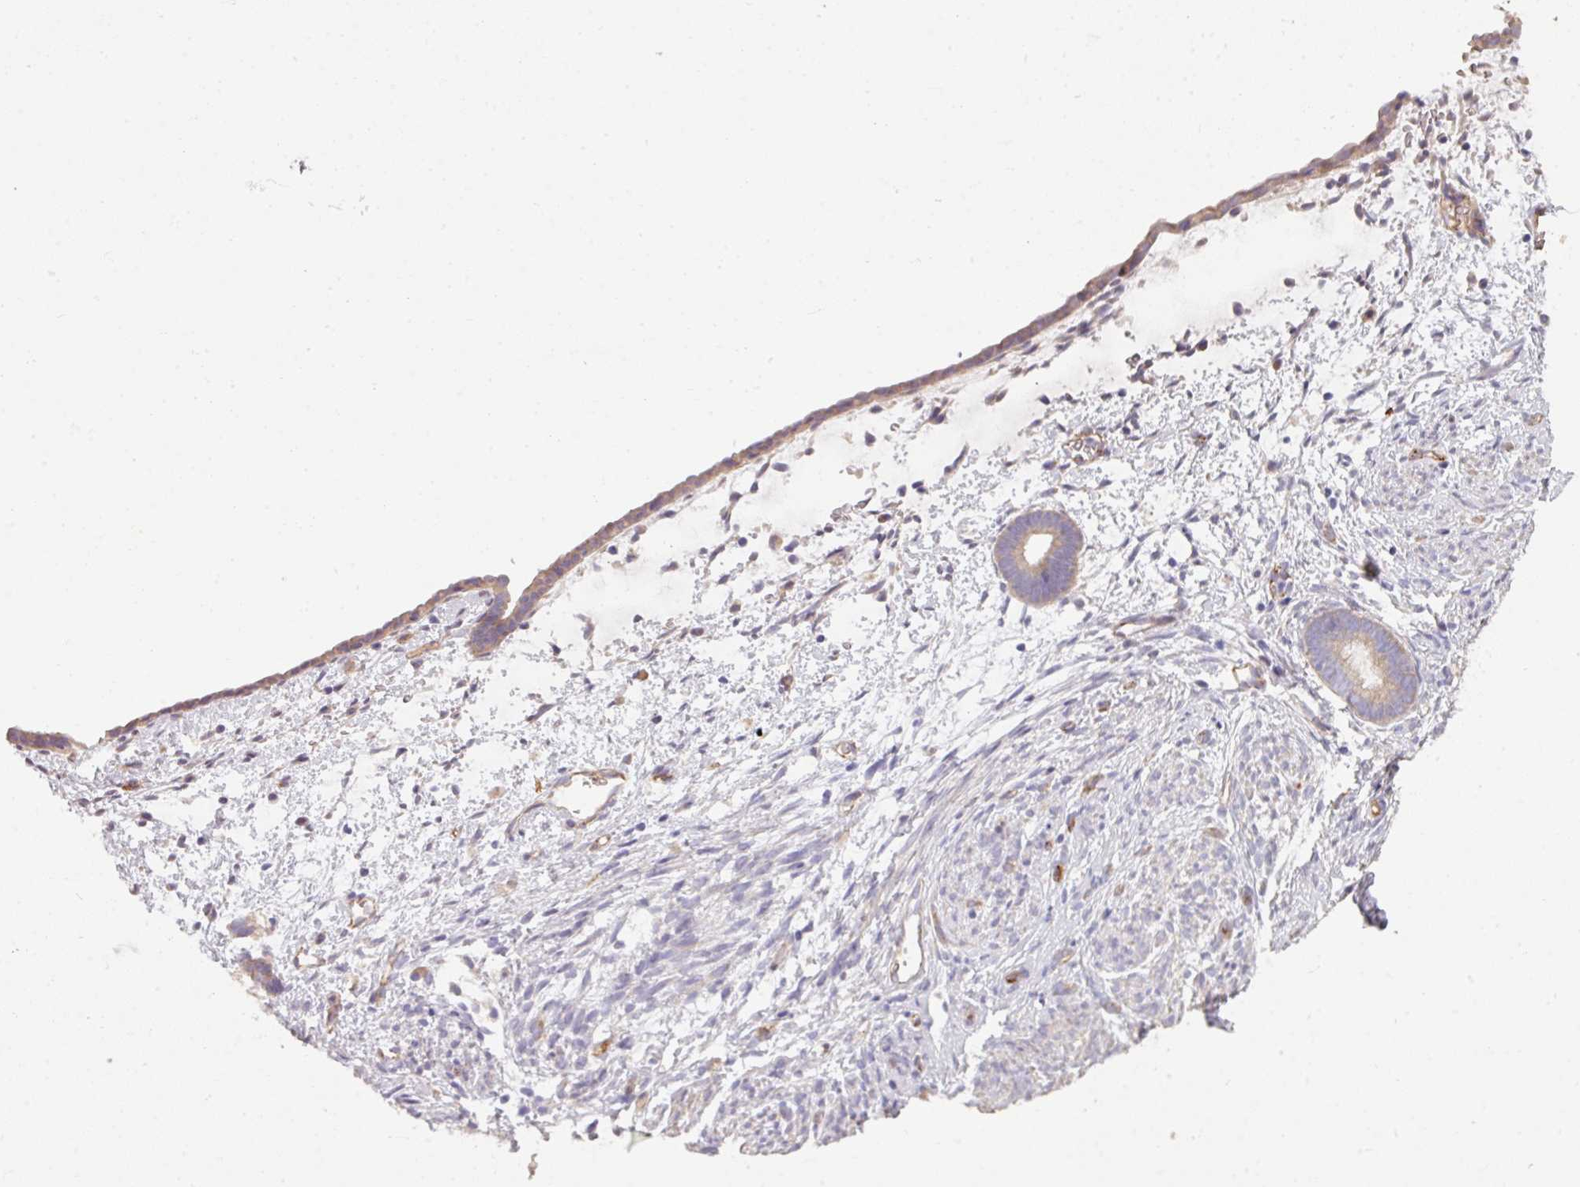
{"staining": {"intensity": "negative", "quantity": "none", "location": "none"}, "tissue": "endometrium", "cell_type": "Cells in endometrial stroma", "image_type": "normal", "snomed": [{"axis": "morphology", "description": "Normal tissue, NOS"}, {"axis": "morphology", "description": "Adenocarcinoma, NOS"}, {"axis": "topography", "description": "Endometrium"}], "caption": "DAB immunohistochemical staining of benign endometrium shows no significant staining in cells in endometrial stroma.", "gene": "PCDH1", "patient": {"sex": "female", "age": 57}}